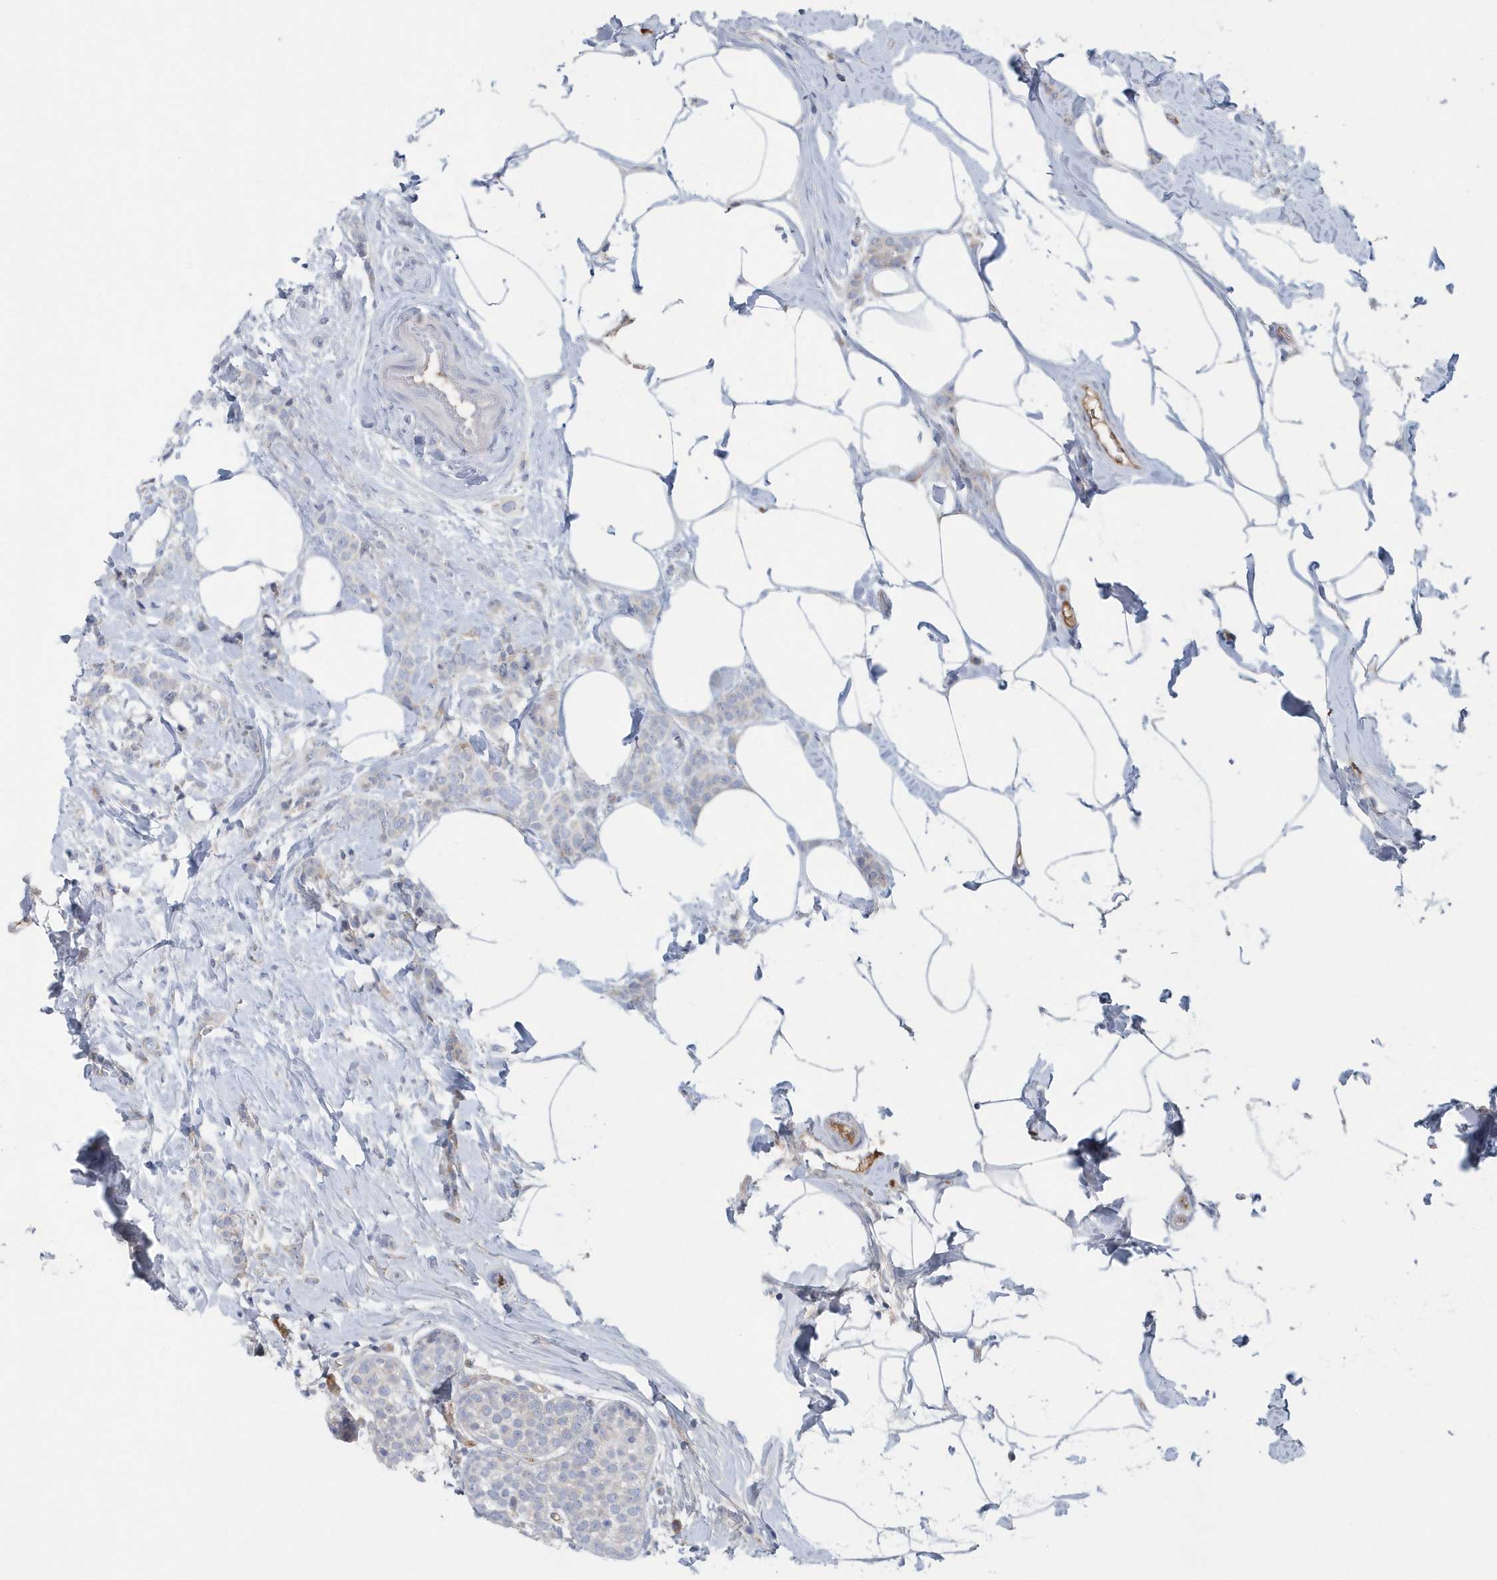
{"staining": {"intensity": "negative", "quantity": "none", "location": "none"}, "tissue": "breast cancer", "cell_type": "Tumor cells", "image_type": "cancer", "snomed": [{"axis": "morphology", "description": "Lobular carcinoma, in situ"}, {"axis": "morphology", "description": "Lobular carcinoma"}, {"axis": "topography", "description": "Breast"}], "caption": "High power microscopy histopathology image of an immunohistochemistry (IHC) micrograph of breast cancer, revealing no significant expression in tumor cells. (DAB (3,3'-diaminobenzidine) immunohistochemistry (IHC) visualized using brightfield microscopy, high magnification).", "gene": "SPATA18", "patient": {"sex": "female", "age": 41}}